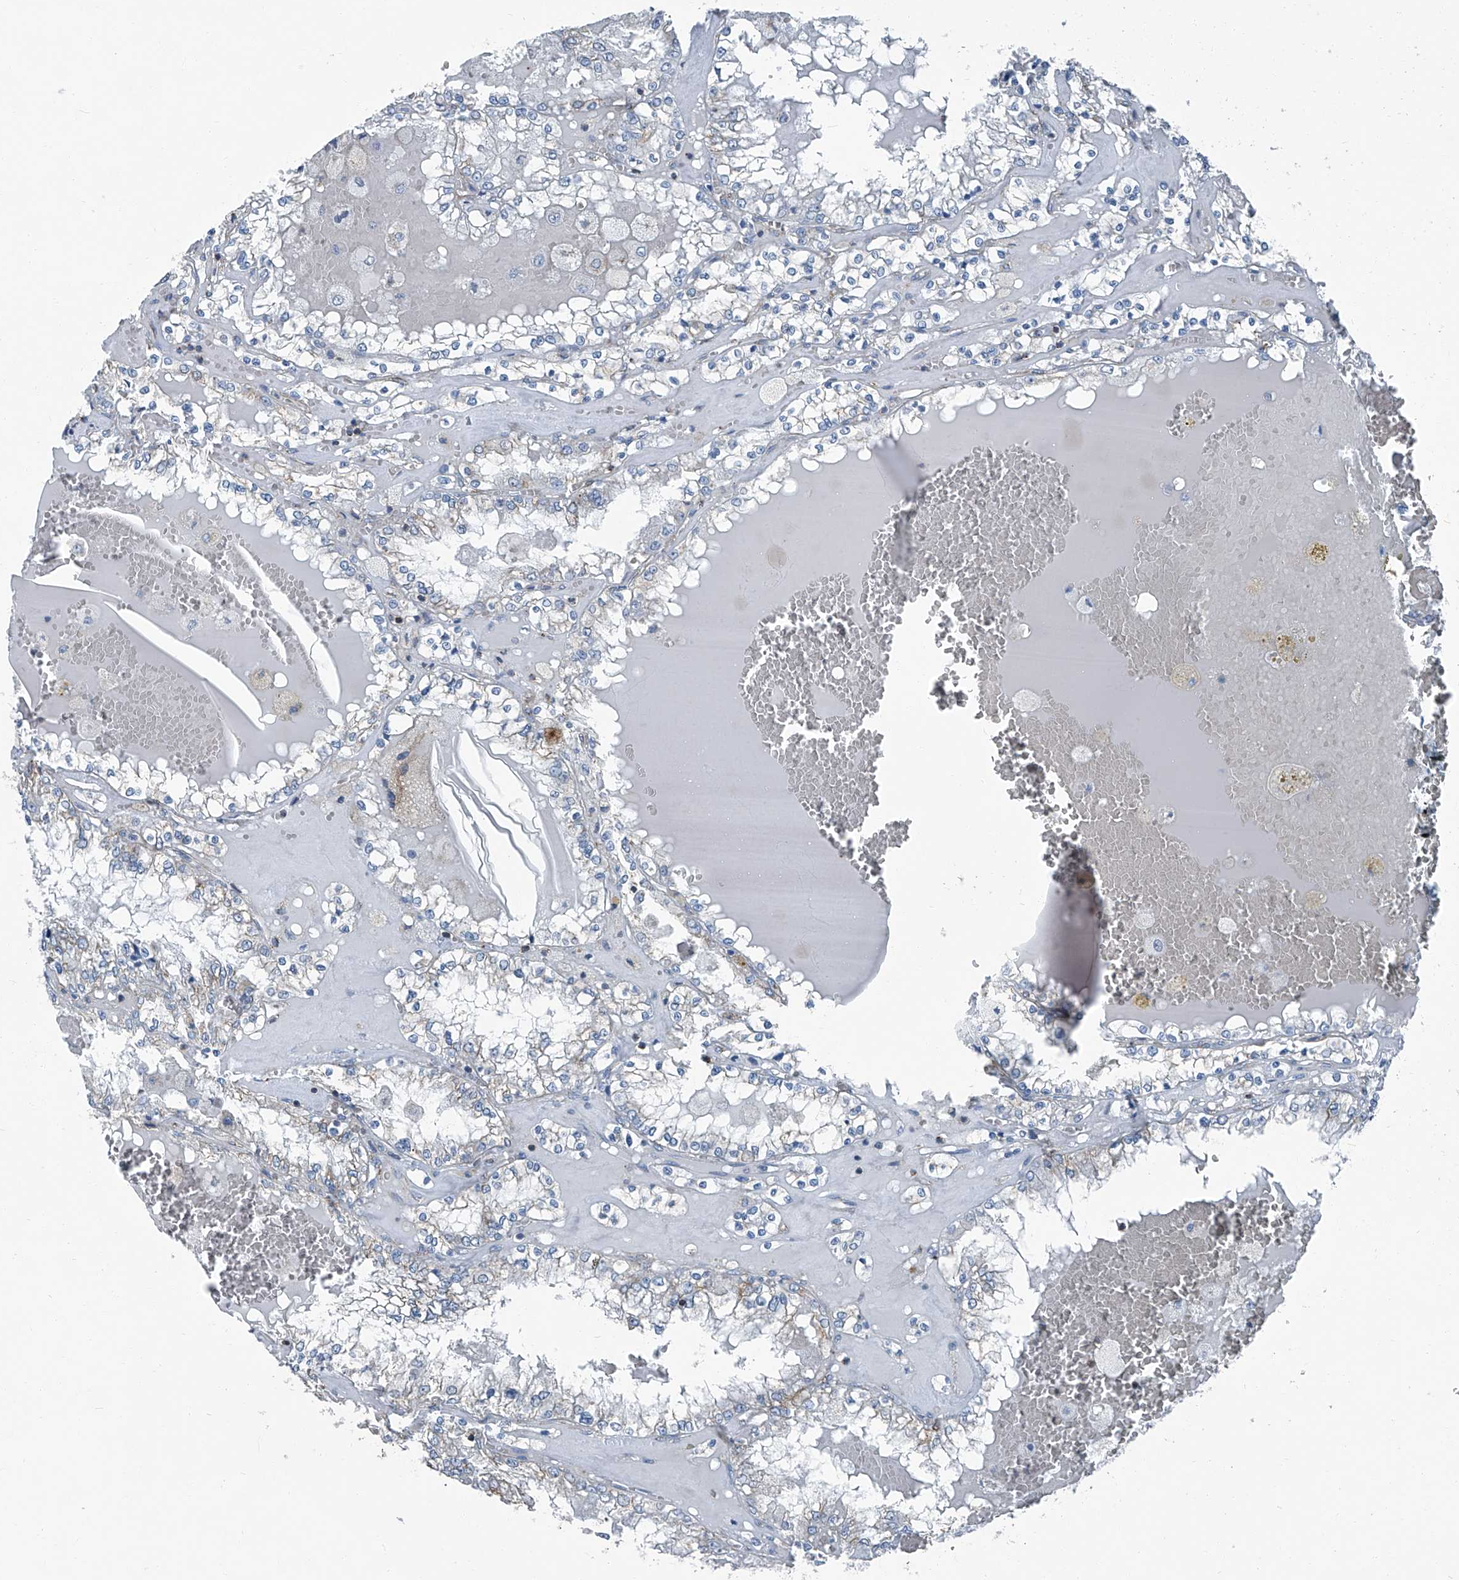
{"staining": {"intensity": "negative", "quantity": "none", "location": "none"}, "tissue": "renal cancer", "cell_type": "Tumor cells", "image_type": "cancer", "snomed": [{"axis": "morphology", "description": "Adenocarcinoma, NOS"}, {"axis": "topography", "description": "Kidney"}], "caption": "DAB immunohistochemical staining of adenocarcinoma (renal) reveals no significant expression in tumor cells.", "gene": "SEPTIN7", "patient": {"sex": "female", "age": 56}}